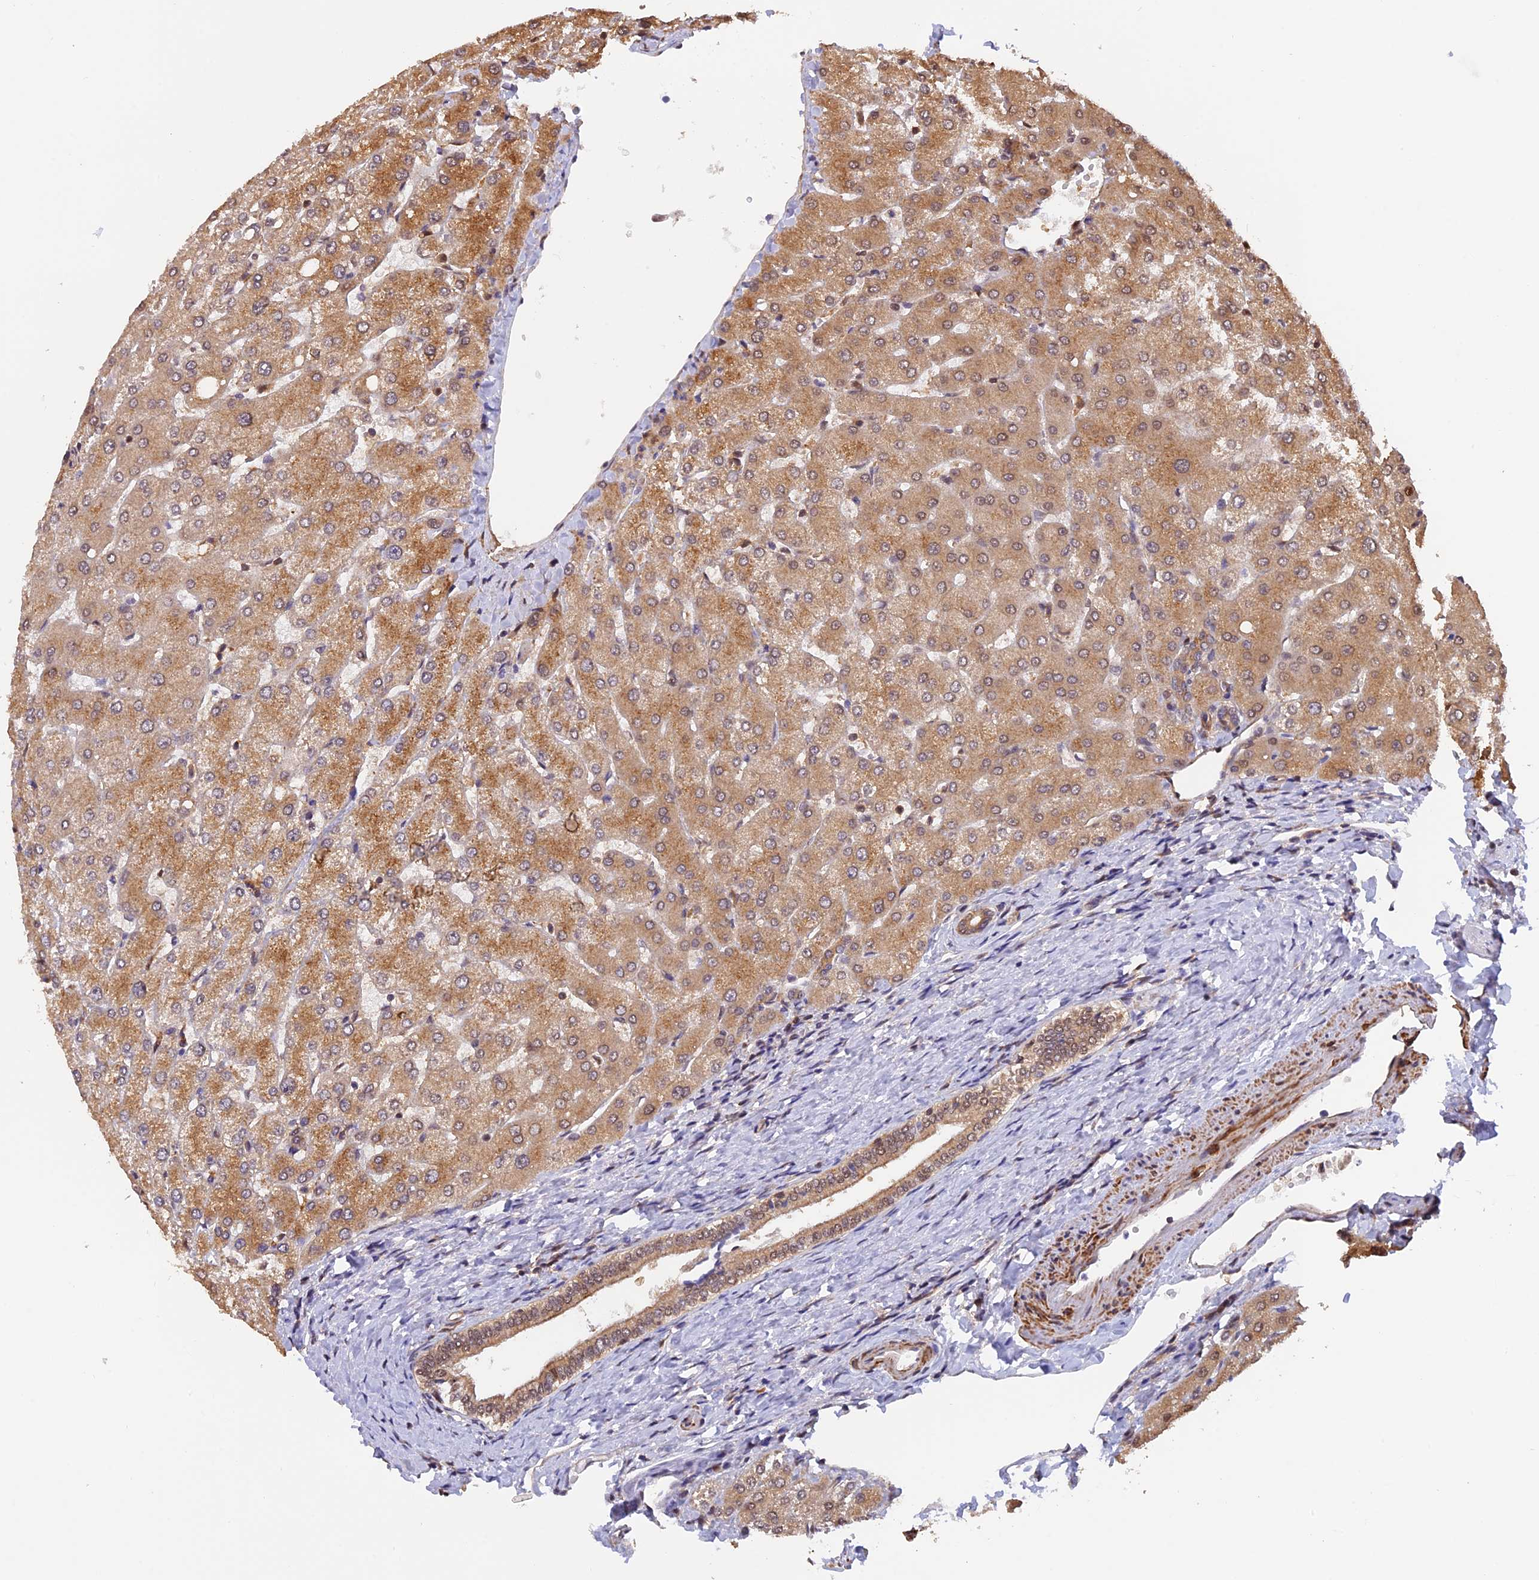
{"staining": {"intensity": "moderate", "quantity": ">75%", "location": "cytoplasmic/membranous"}, "tissue": "liver", "cell_type": "Cholangiocytes", "image_type": "normal", "snomed": [{"axis": "morphology", "description": "Normal tissue, NOS"}, {"axis": "topography", "description": "Liver"}], "caption": "Cholangiocytes display medium levels of moderate cytoplasmic/membranous expression in about >75% of cells in benign liver. (IHC, brightfield microscopy, high magnification).", "gene": "PSMB3", "patient": {"sex": "female", "age": 54}}